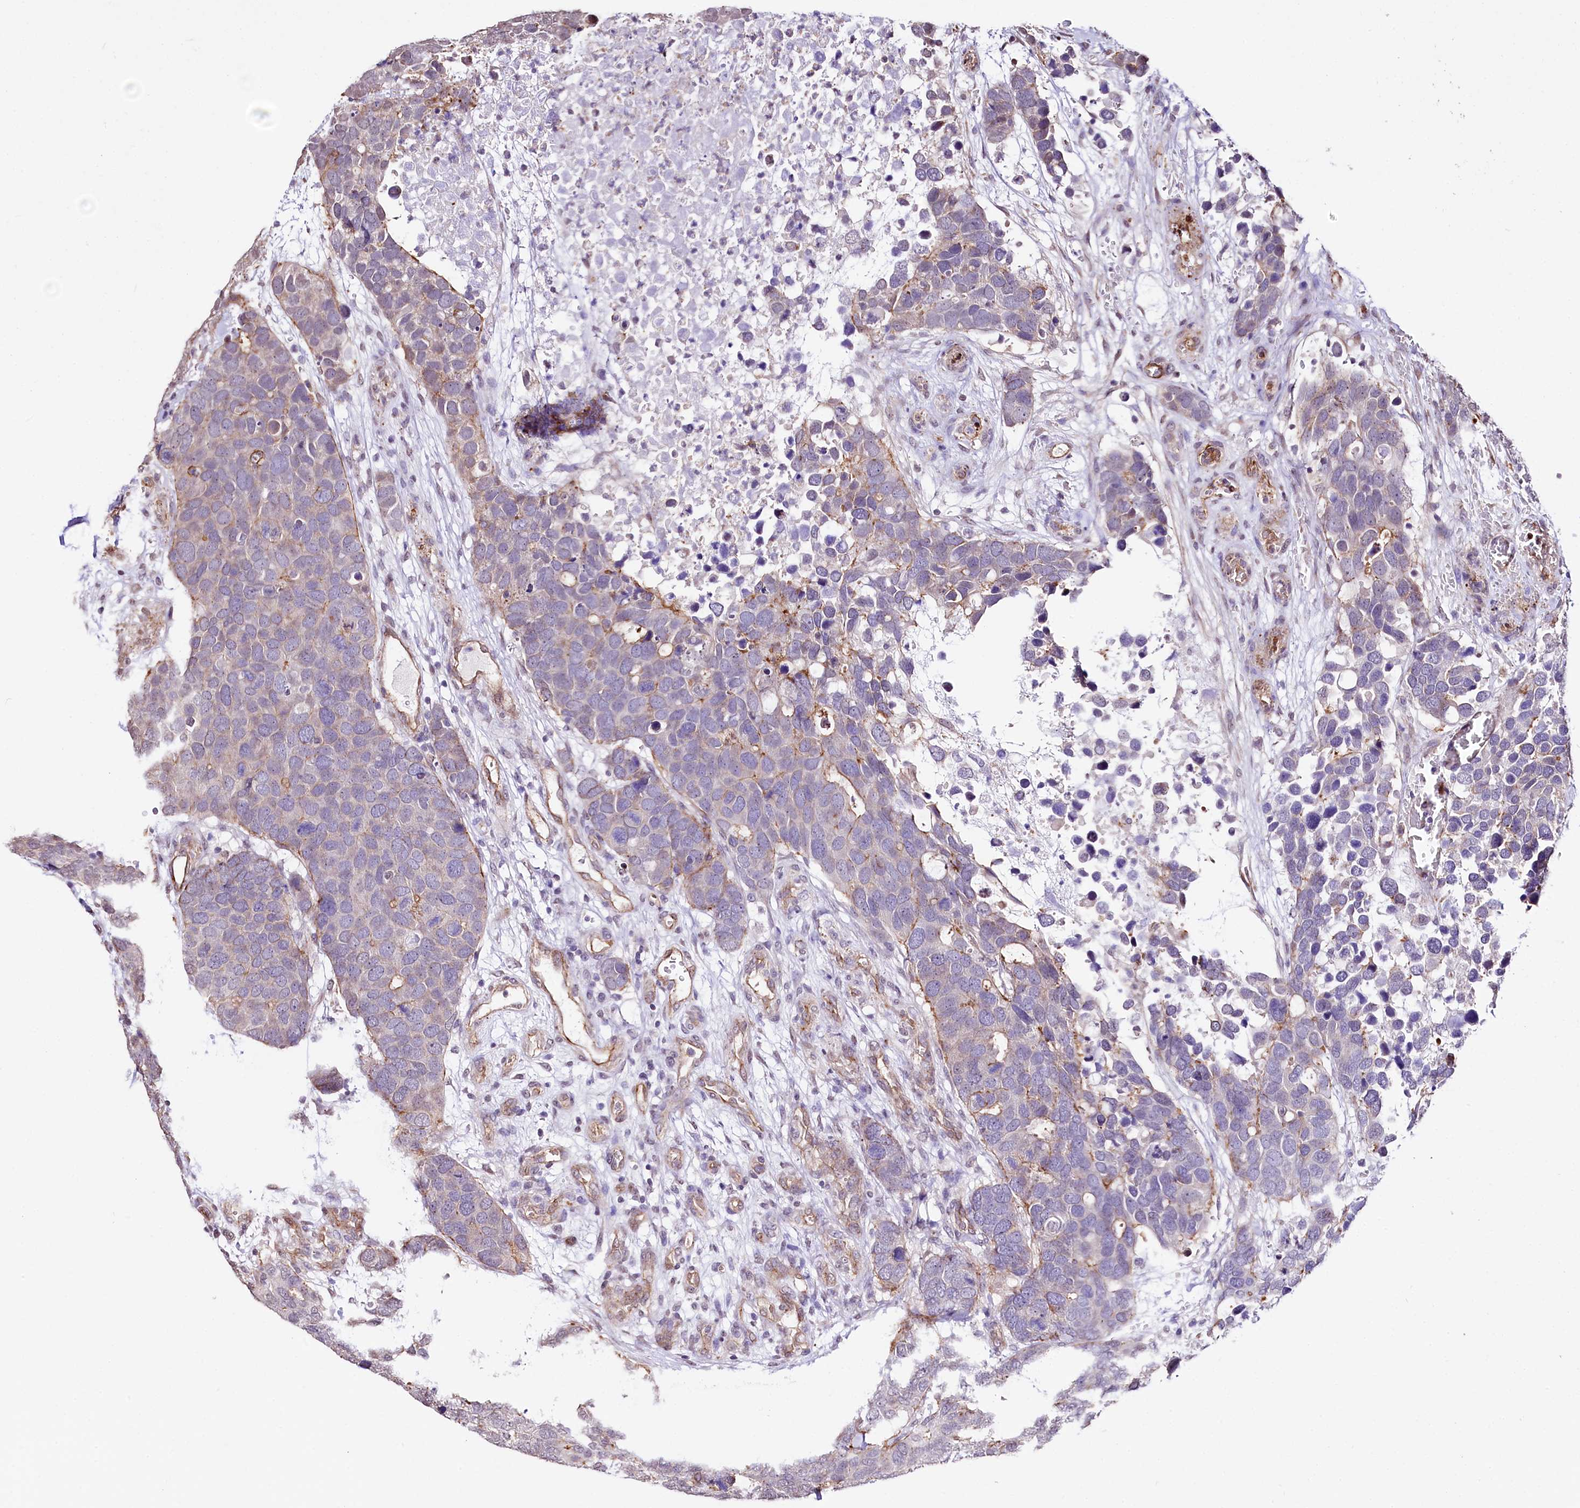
{"staining": {"intensity": "negative", "quantity": "none", "location": "none"}, "tissue": "breast cancer", "cell_type": "Tumor cells", "image_type": "cancer", "snomed": [{"axis": "morphology", "description": "Duct carcinoma"}, {"axis": "topography", "description": "Breast"}], "caption": "The image exhibits no staining of tumor cells in breast cancer (infiltrating ductal carcinoma).", "gene": "ST7", "patient": {"sex": "female", "age": 83}}